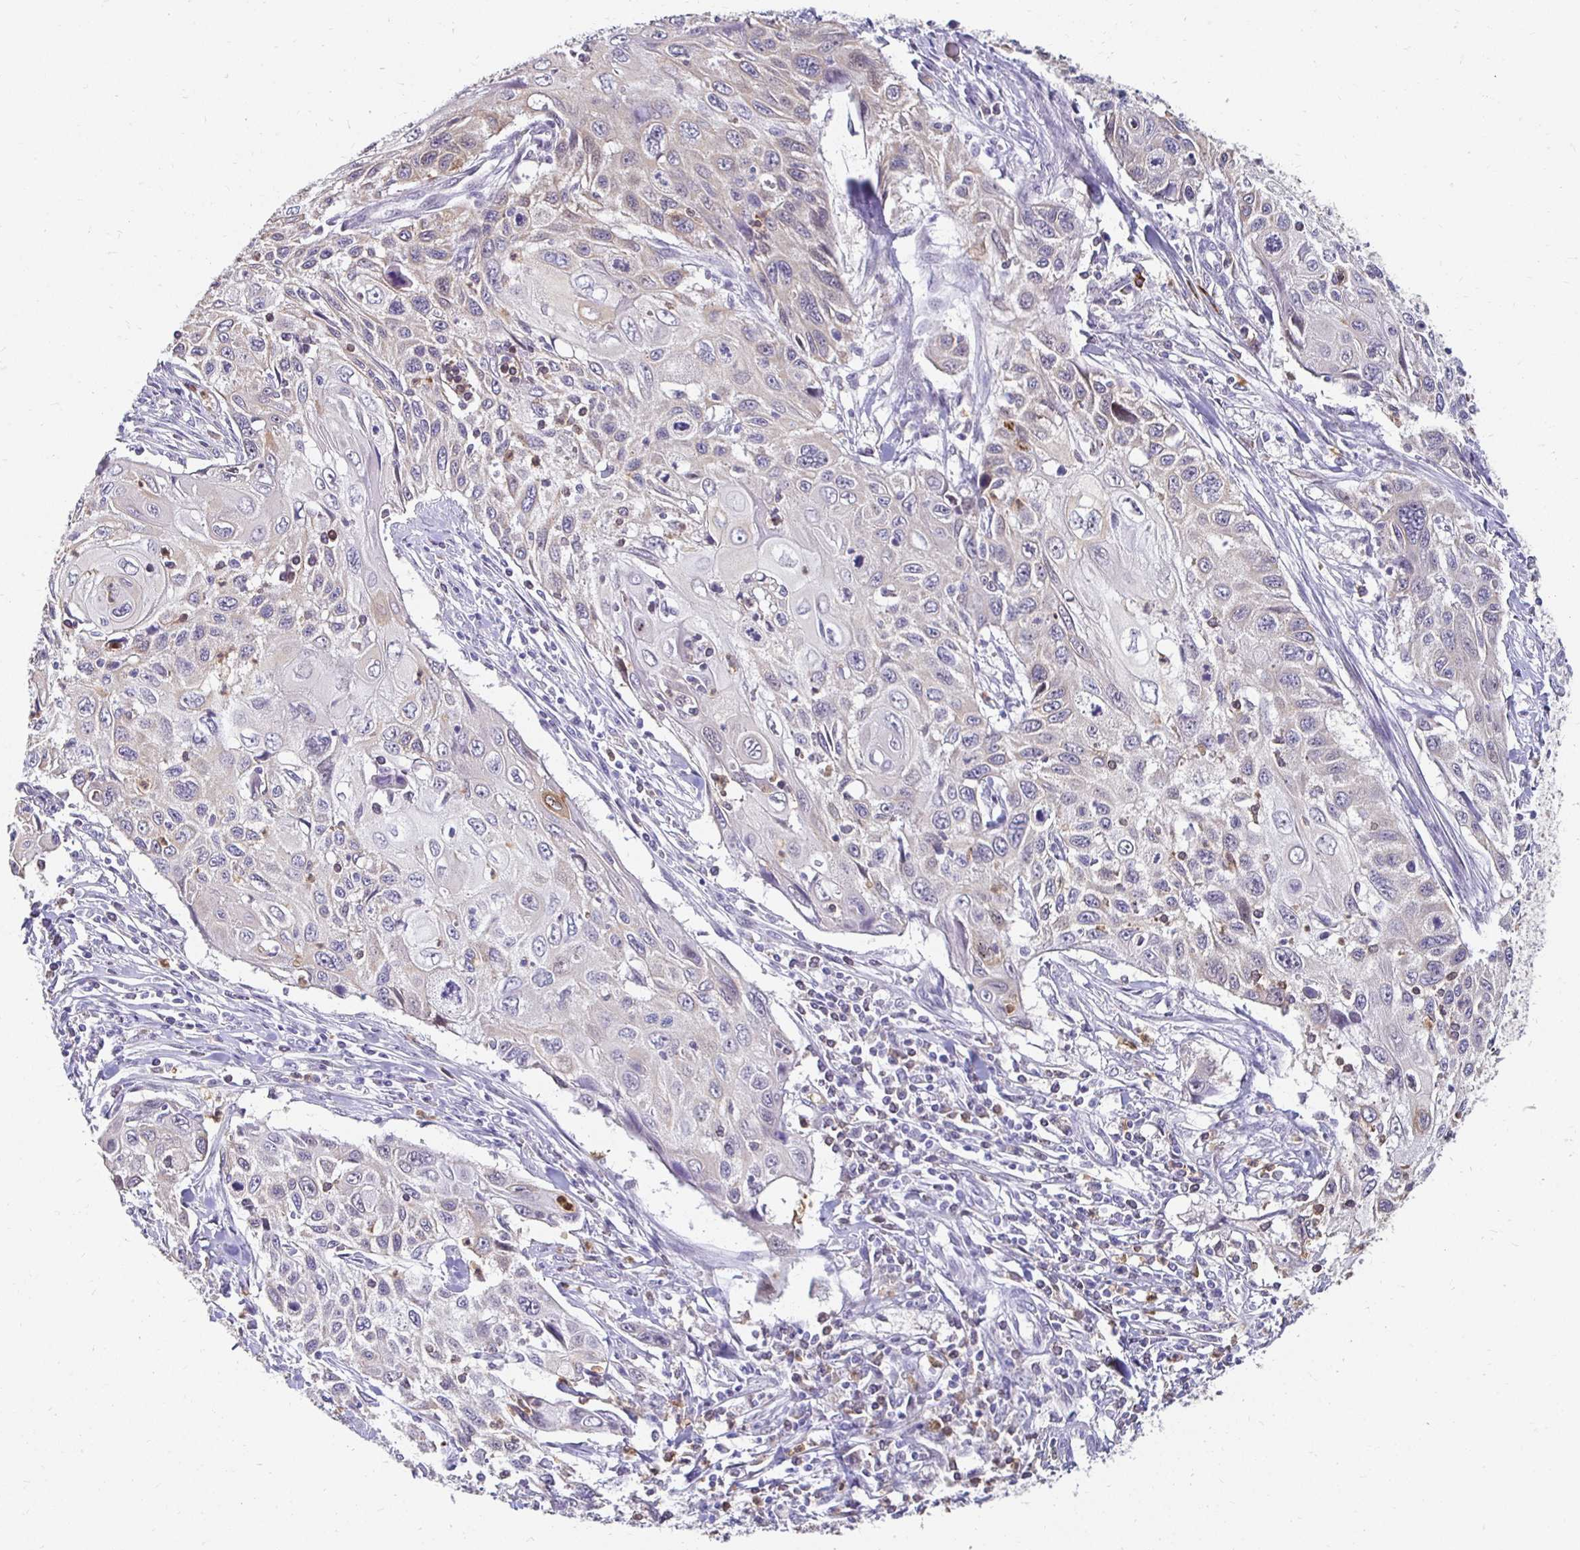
{"staining": {"intensity": "negative", "quantity": "none", "location": "none"}, "tissue": "cervical cancer", "cell_type": "Tumor cells", "image_type": "cancer", "snomed": [{"axis": "morphology", "description": "Squamous cell carcinoma, NOS"}, {"axis": "topography", "description": "Cervix"}], "caption": "Tumor cells are negative for protein expression in human cervical squamous cell carcinoma. (Immunohistochemistry, brightfield microscopy, high magnification).", "gene": "PADI2", "patient": {"sex": "female", "age": 70}}